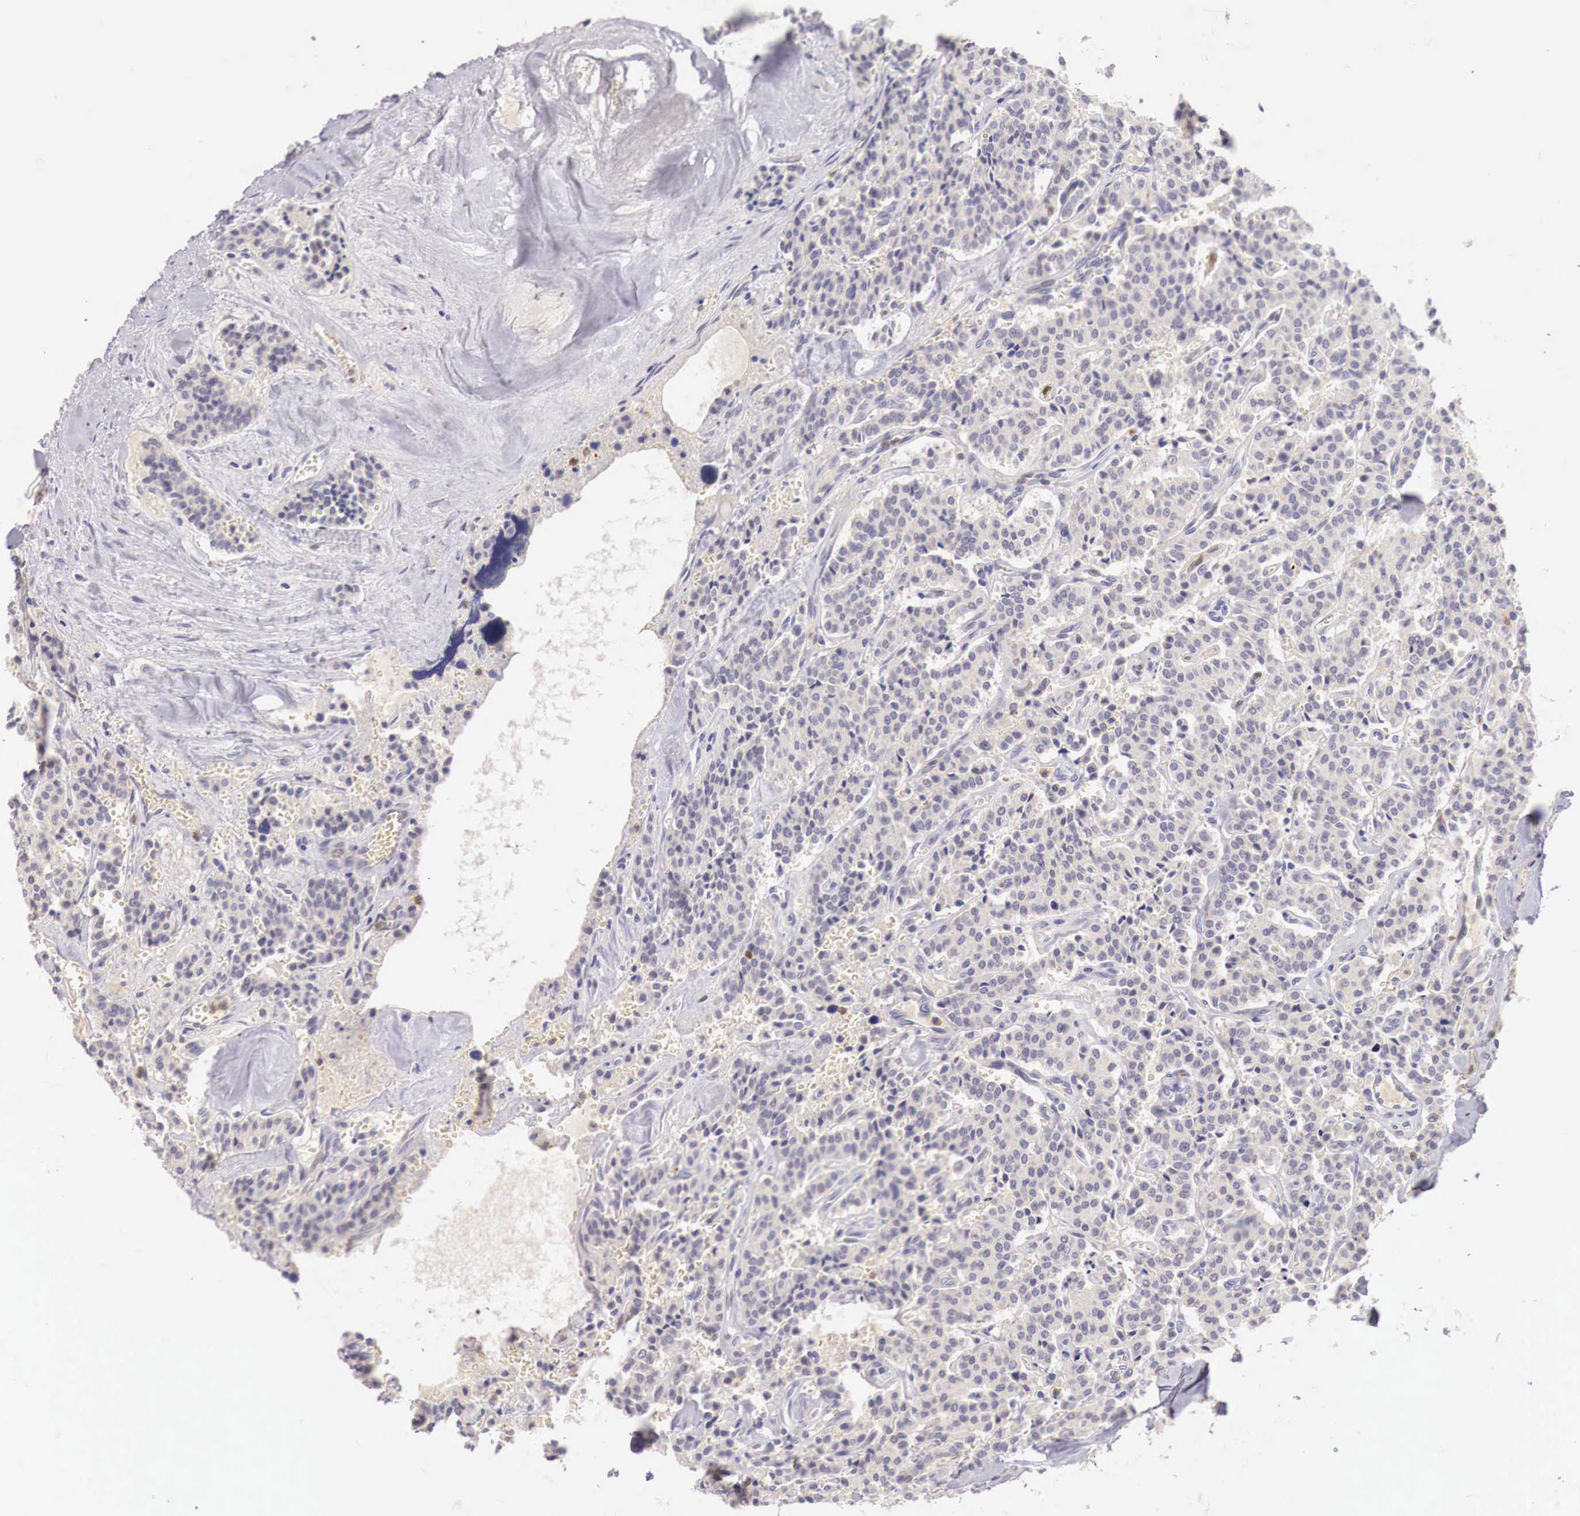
{"staining": {"intensity": "weak", "quantity": "25%-75%", "location": "cytoplasmic/membranous,nuclear"}, "tissue": "carcinoid", "cell_type": "Tumor cells", "image_type": "cancer", "snomed": [{"axis": "morphology", "description": "Carcinoid, malignant, NOS"}, {"axis": "topography", "description": "Bronchus"}], "caption": "A brown stain shows weak cytoplasmic/membranous and nuclear staining of a protein in carcinoid (malignant) tumor cells.", "gene": "ITIH6", "patient": {"sex": "male", "age": 55}}